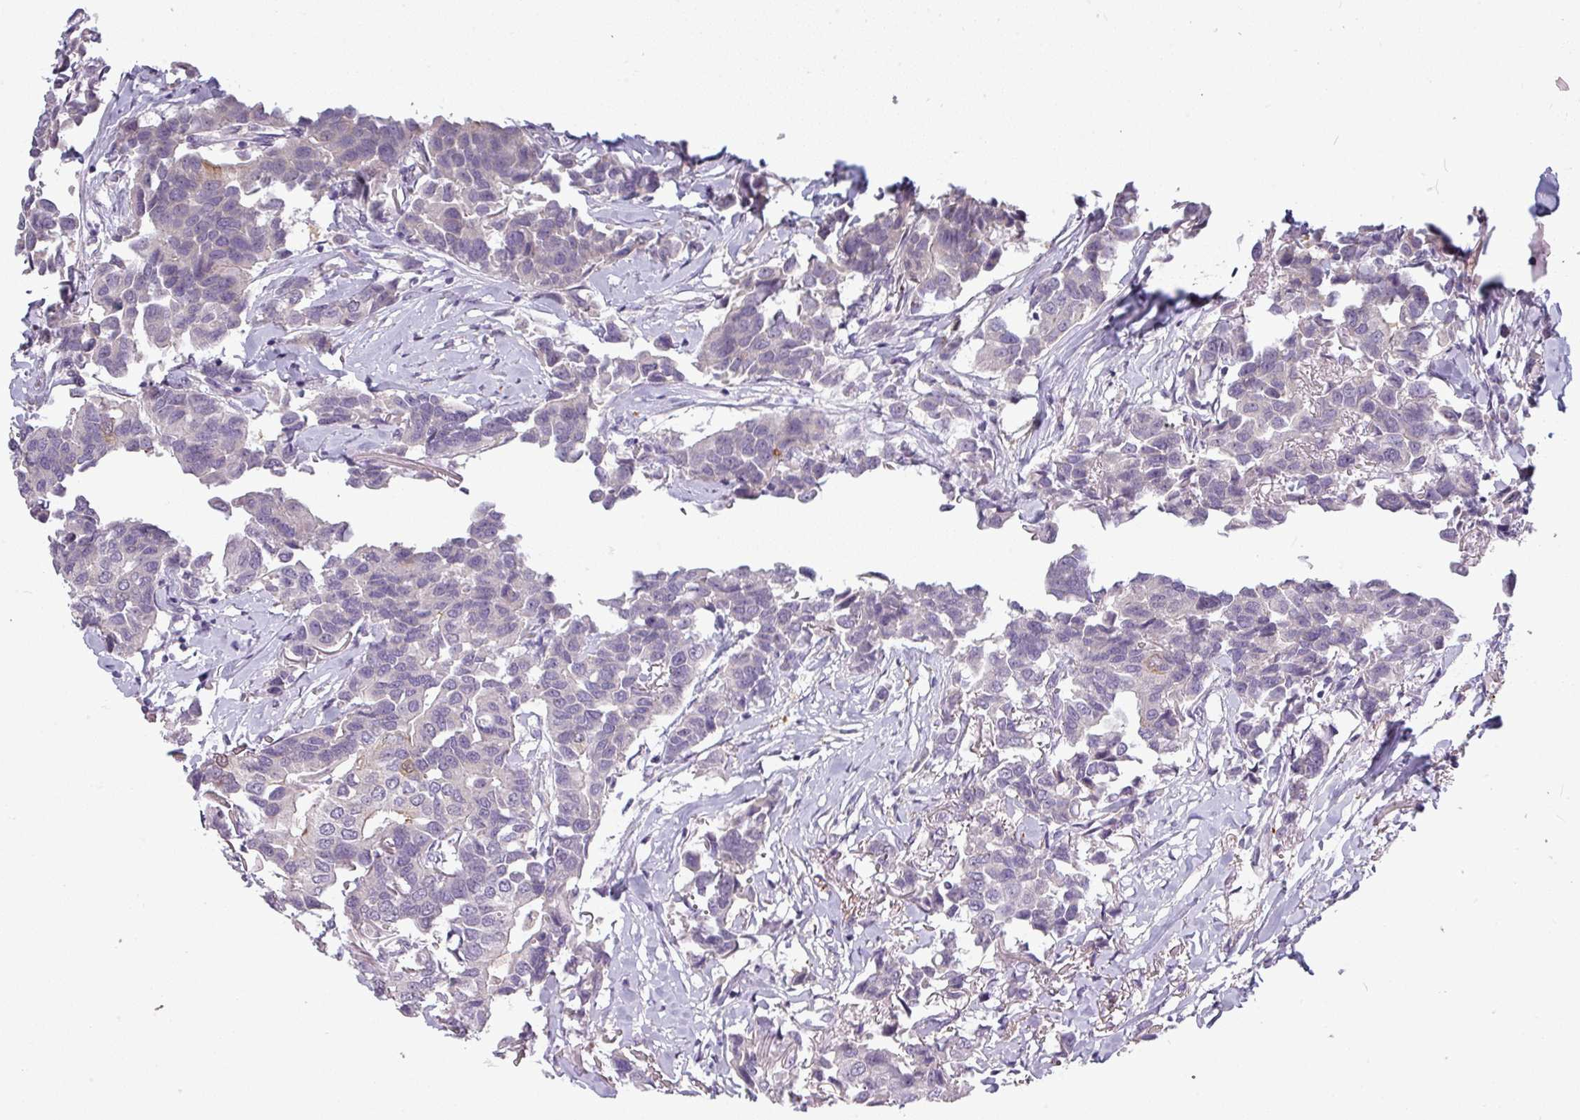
{"staining": {"intensity": "negative", "quantity": "none", "location": "none"}, "tissue": "breast cancer", "cell_type": "Tumor cells", "image_type": "cancer", "snomed": [{"axis": "morphology", "description": "Duct carcinoma"}, {"axis": "topography", "description": "Breast"}], "caption": "Image shows no protein positivity in tumor cells of breast cancer (invasive ductal carcinoma) tissue.", "gene": "SLC26A9", "patient": {"sex": "female", "age": 80}}